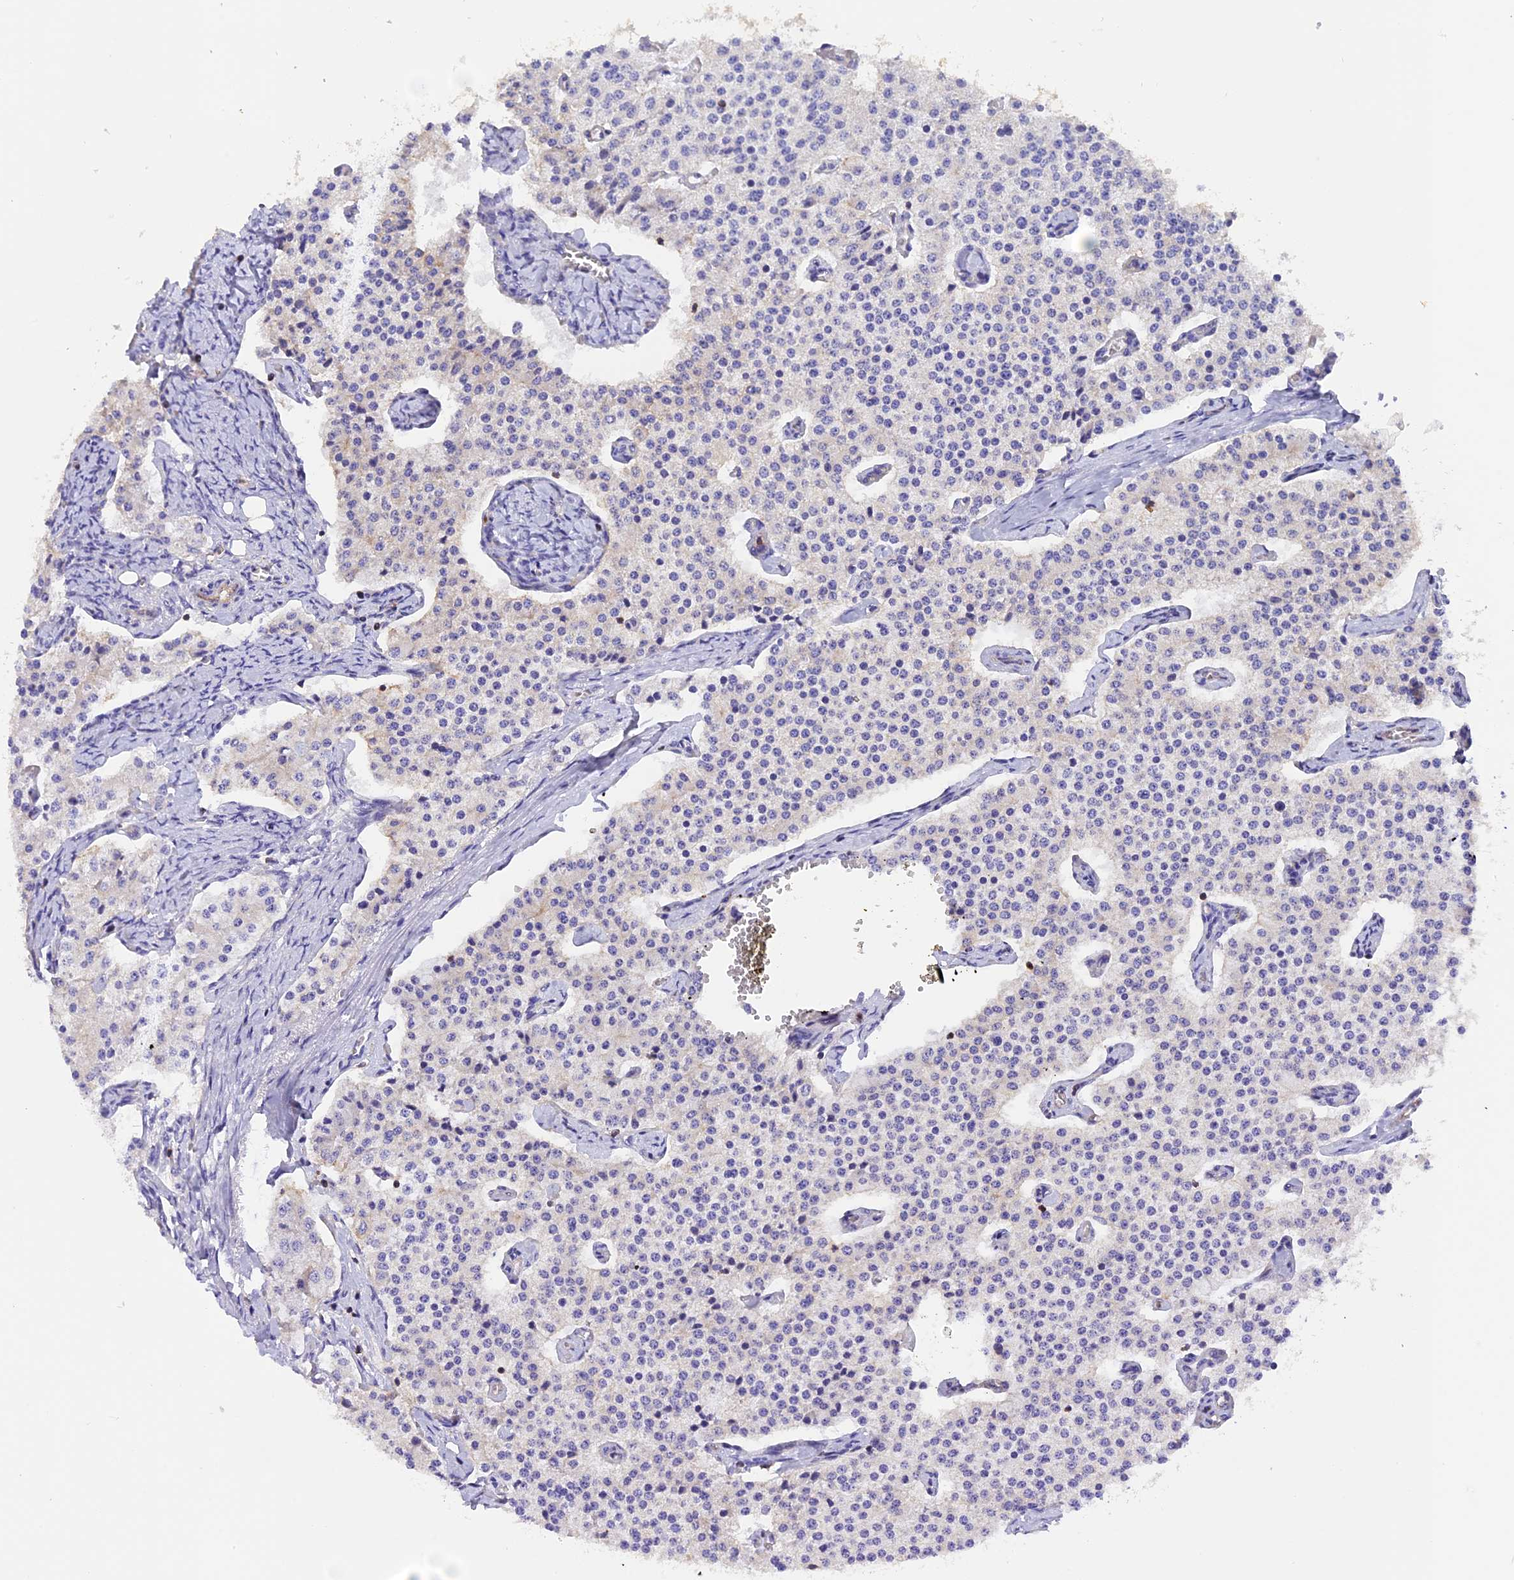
{"staining": {"intensity": "negative", "quantity": "none", "location": "none"}, "tissue": "carcinoid", "cell_type": "Tumor cells", "image_type": "cancer", "snomed": [{"axis": "morphology", "description": "Carcinoid, malignant, NOS"}, {"axis": "topography", "description": "Colon"}], "caption": "IHC of human malignant carcinoid demonstrates no expression in tumor cells.", "gene": "FAM193A", "patient": {"sex": "female", "age": 52}}